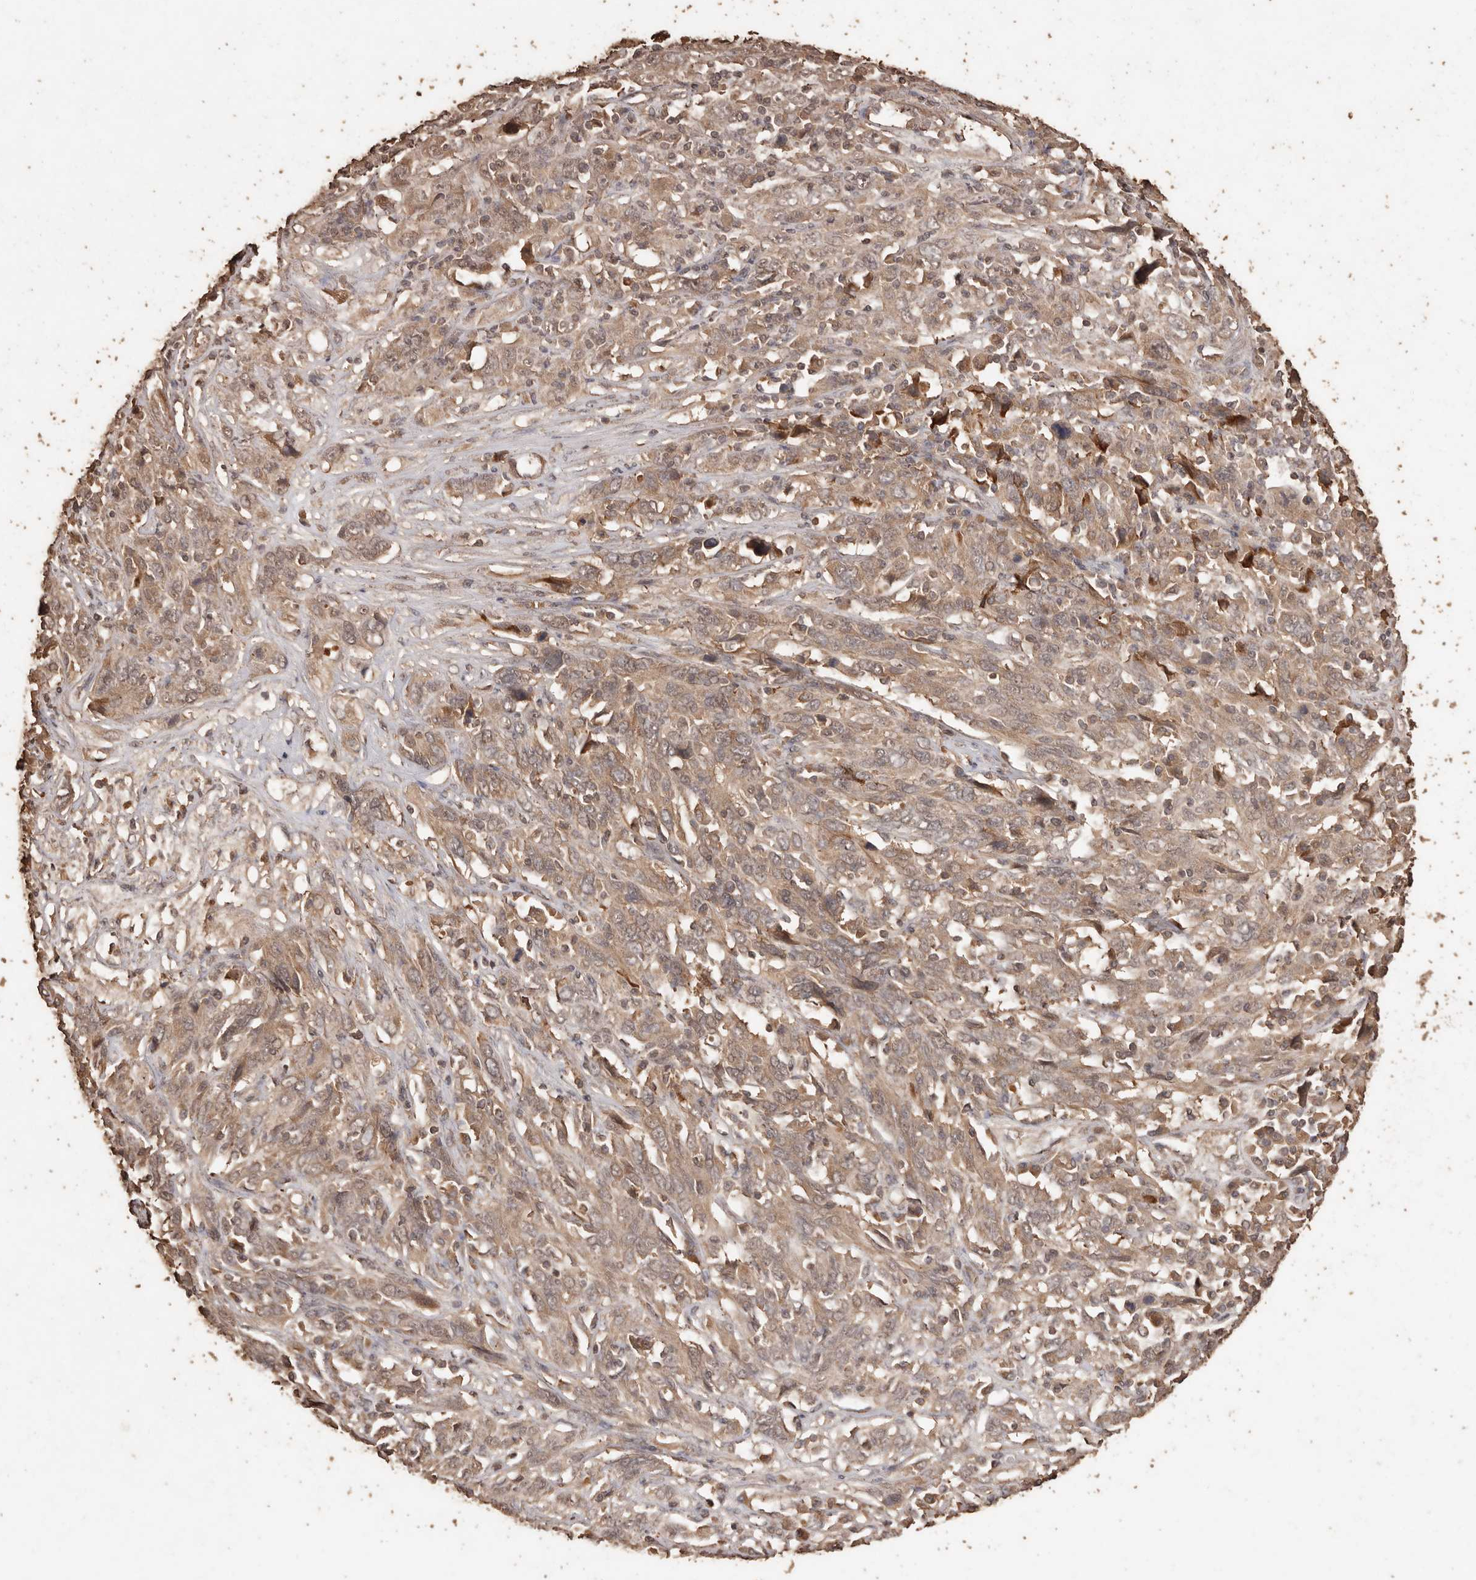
{"staining": {"intensity": "weak", "quantity": ">75%", "location": "cytoplasmic/membranous"}, "tissue": "cervical cancer", "cell_type": "Tumor cells", "image_type": "cancer", "snomed": [{"axis": "morphology", "description": "Squamous cell carcinoma, NOS"}, {"axis": "topography", "description": "Cervix"}], "caption": "Protein expression analysis of cervical cancer demonstrates weak cytoplasmic/membranous staining in about >75% of tumor cells. Nuclei are stained in blue.", "gene": "PKDCC", "patient": {"sex": "female", "age": 46}}